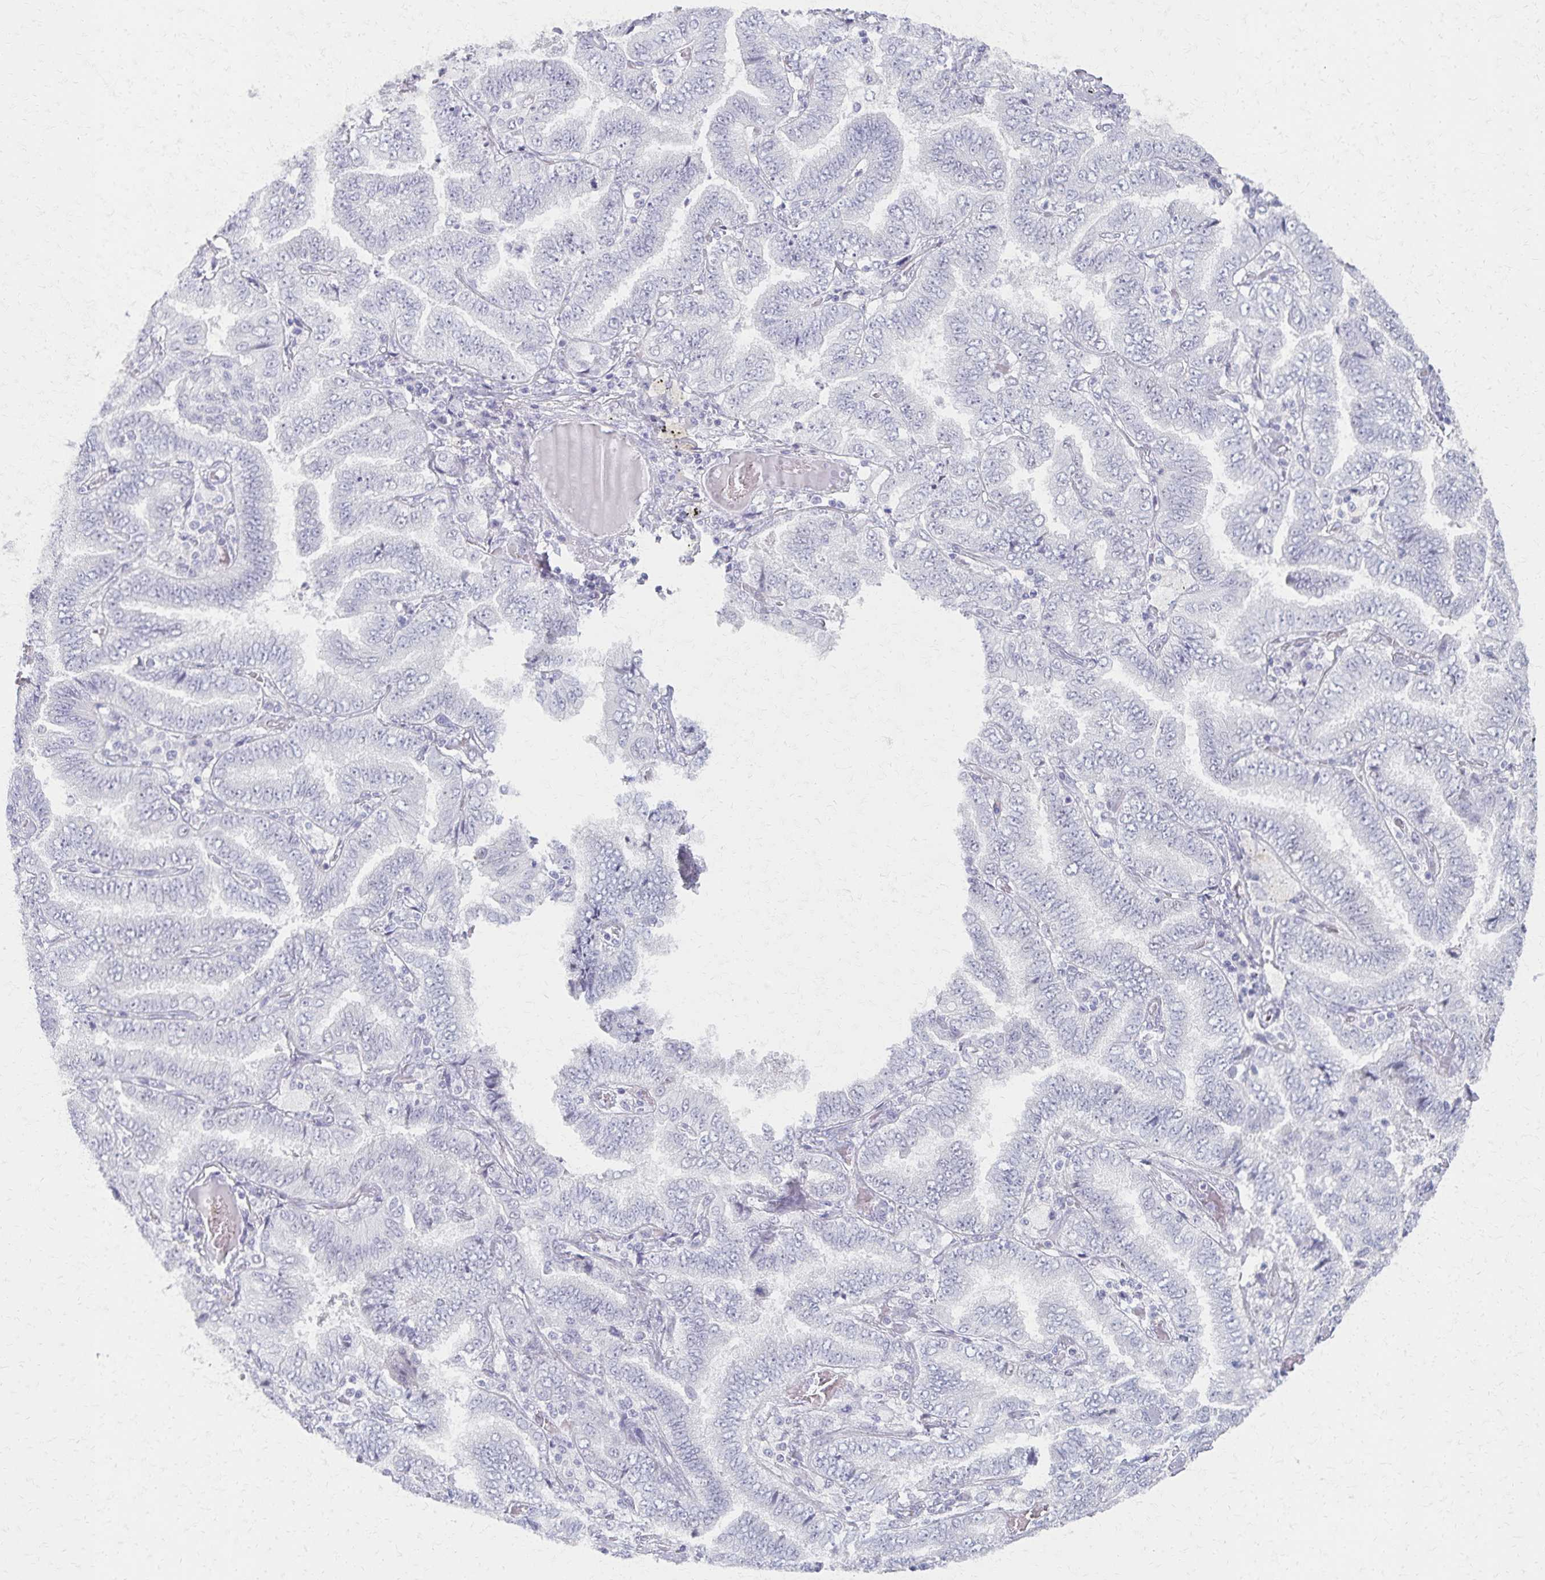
{"staining": {"intensity": "negative", "quantity": "none", "location": "none"}, "tissue": "lung cancer", "cell_type": "Tumor cells", "image_type": "cancer", "snomed": [{"axis": "morphology", "description": "Aneuploidy"}, {"axis": "morphology", "description": "Adenocarcinoma, NOS"}, {"axis": "morphology", "description": "Adenocarcinoma, metastatic, NOS"}, {"axis": "topography", "description": "Lymph node"}, {"axis": "topography", "description": "Lung"}], "caption": "Histopathology image shows no significant protein positivity in tumor cells of lung metastatic adenocarcinoma.", "gene": "MORC4", "patient": {"sex": "female", "age": 48}}